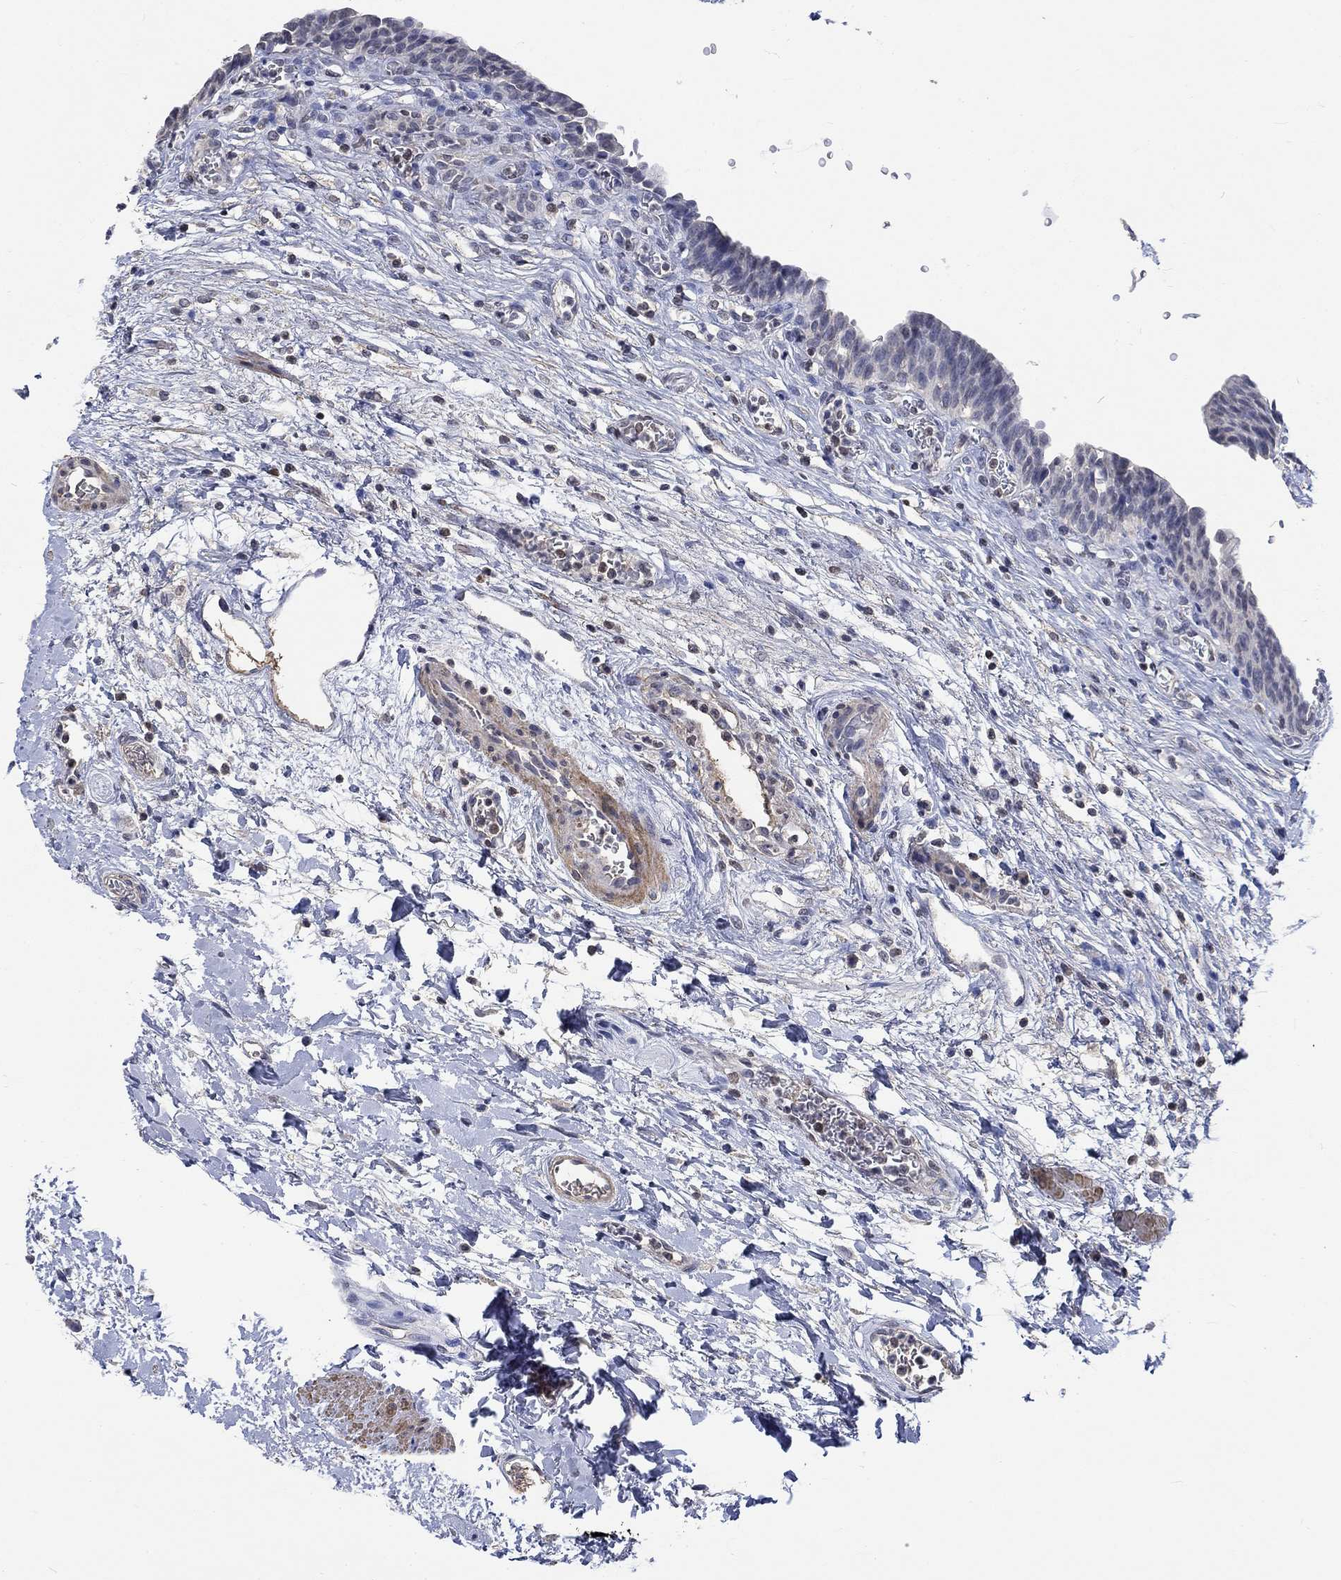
{"staining": {"intensity": "negative", "quantity": "none", "location": "none"}, "tissue": "urinary bladder", "cell_type": "Urothelial cells", "image_type": "normal", "snomed": [{"axis": "morphology", "description": "Normal tissue, NOS"}, {"axis": "topography", "description": "Urinary bladder"}], "caption": "Immunohistochemistry (IHC) of unremarkable human urinary bladder demonstrates no staining in urothelial cells.", "gene": "ZBTB18", "patient": {"sex": "male", "age": 73}}